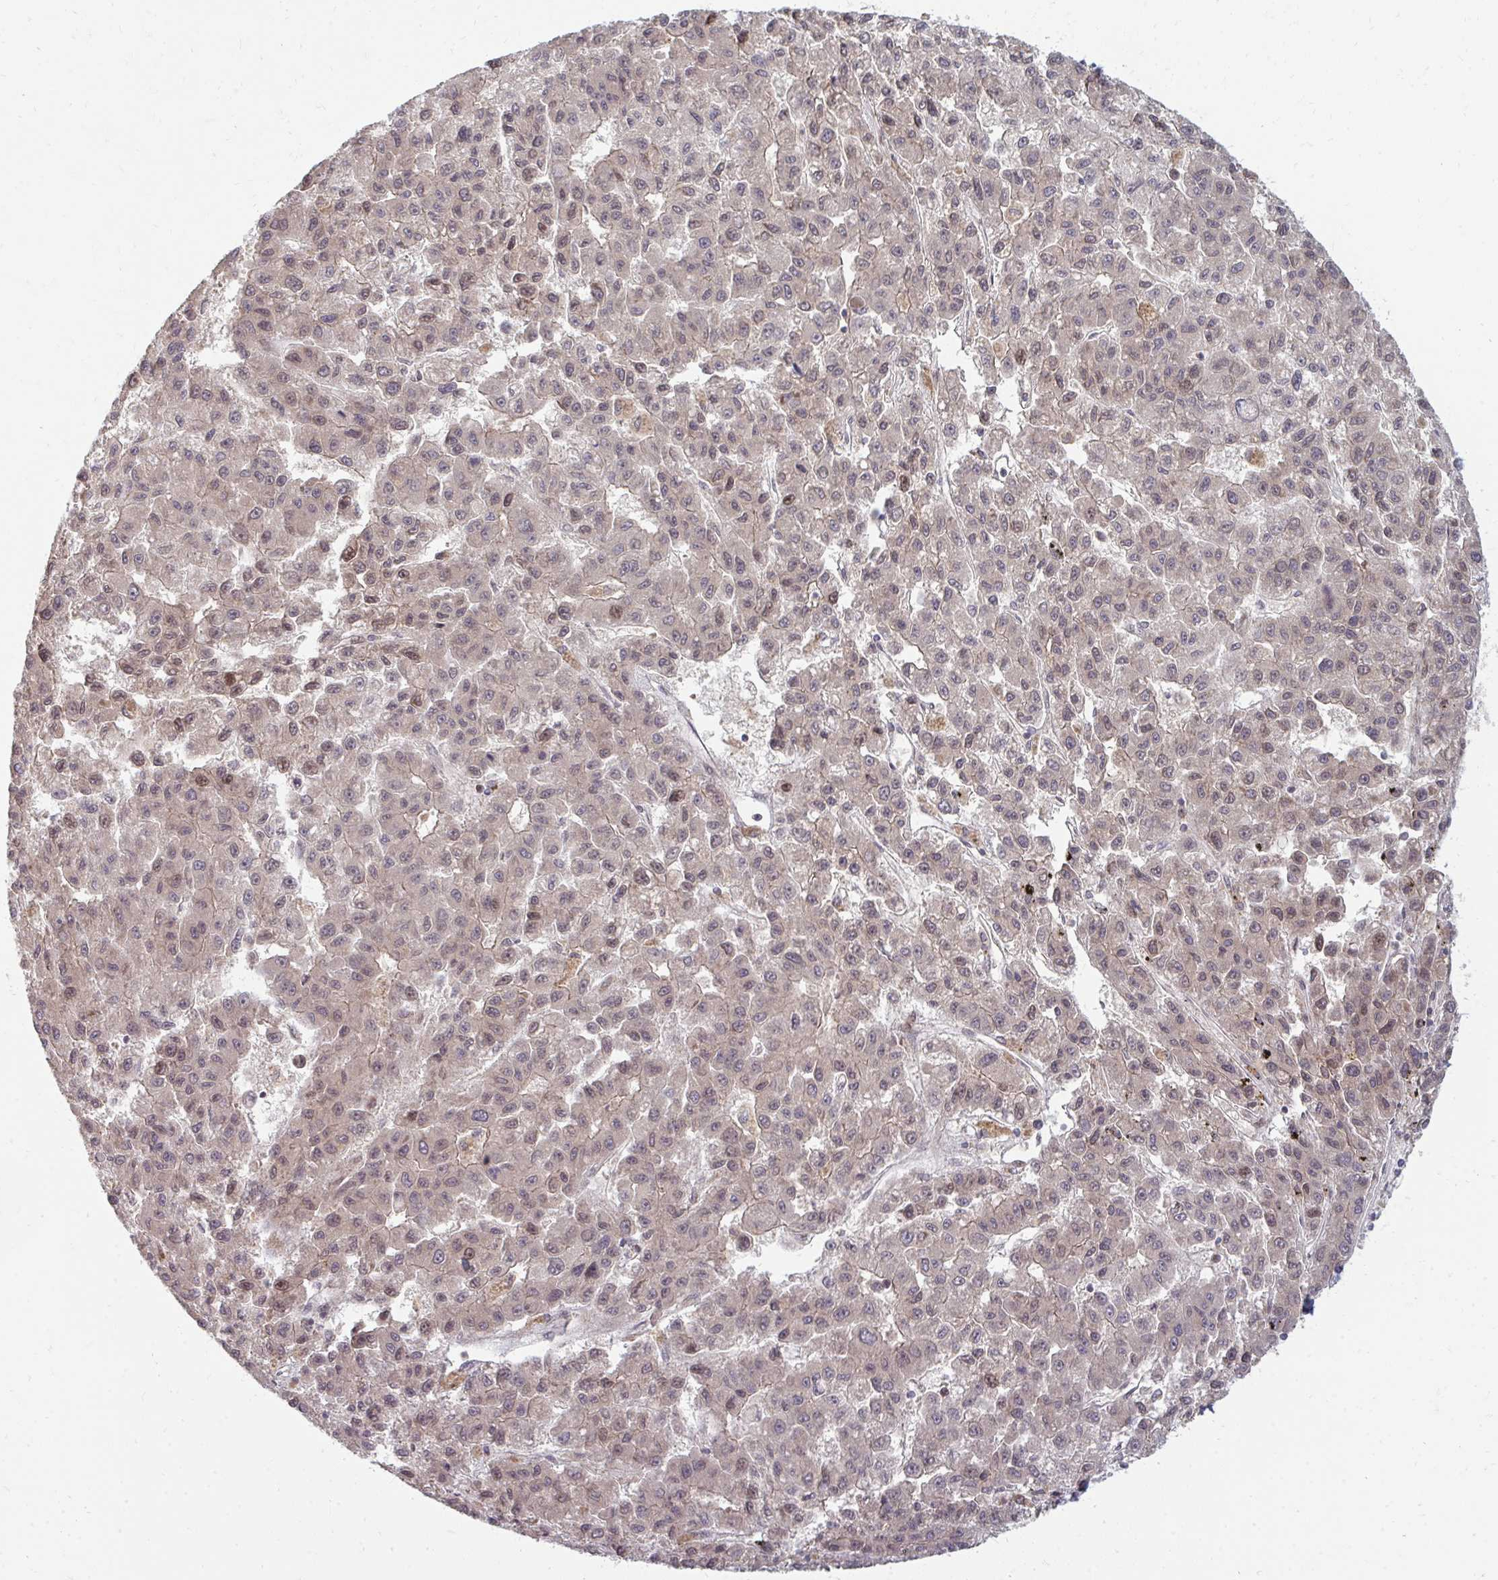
{"staining": {"intensity": "weak", "quantity": "25%-75%", "location": "nuclear"}, "tissue": "liver cancer", "cell_type": "Tumor cells", "image_type": "cancer", "snomed": [{"axis": "morphology", "description": "Carcinoma, Hepatocellular, NOS"}, {"axis": "topography", "description": "Liver"}], "caption": "Immunohistochemical staining of human hepatocellular carcinoma (liver) reveals low levels of weak nuclear protein staining in approximately 25%-75% of tumor cells.", "gene": "ZNF285", "patient": {"sex": "male", "age": 70}}